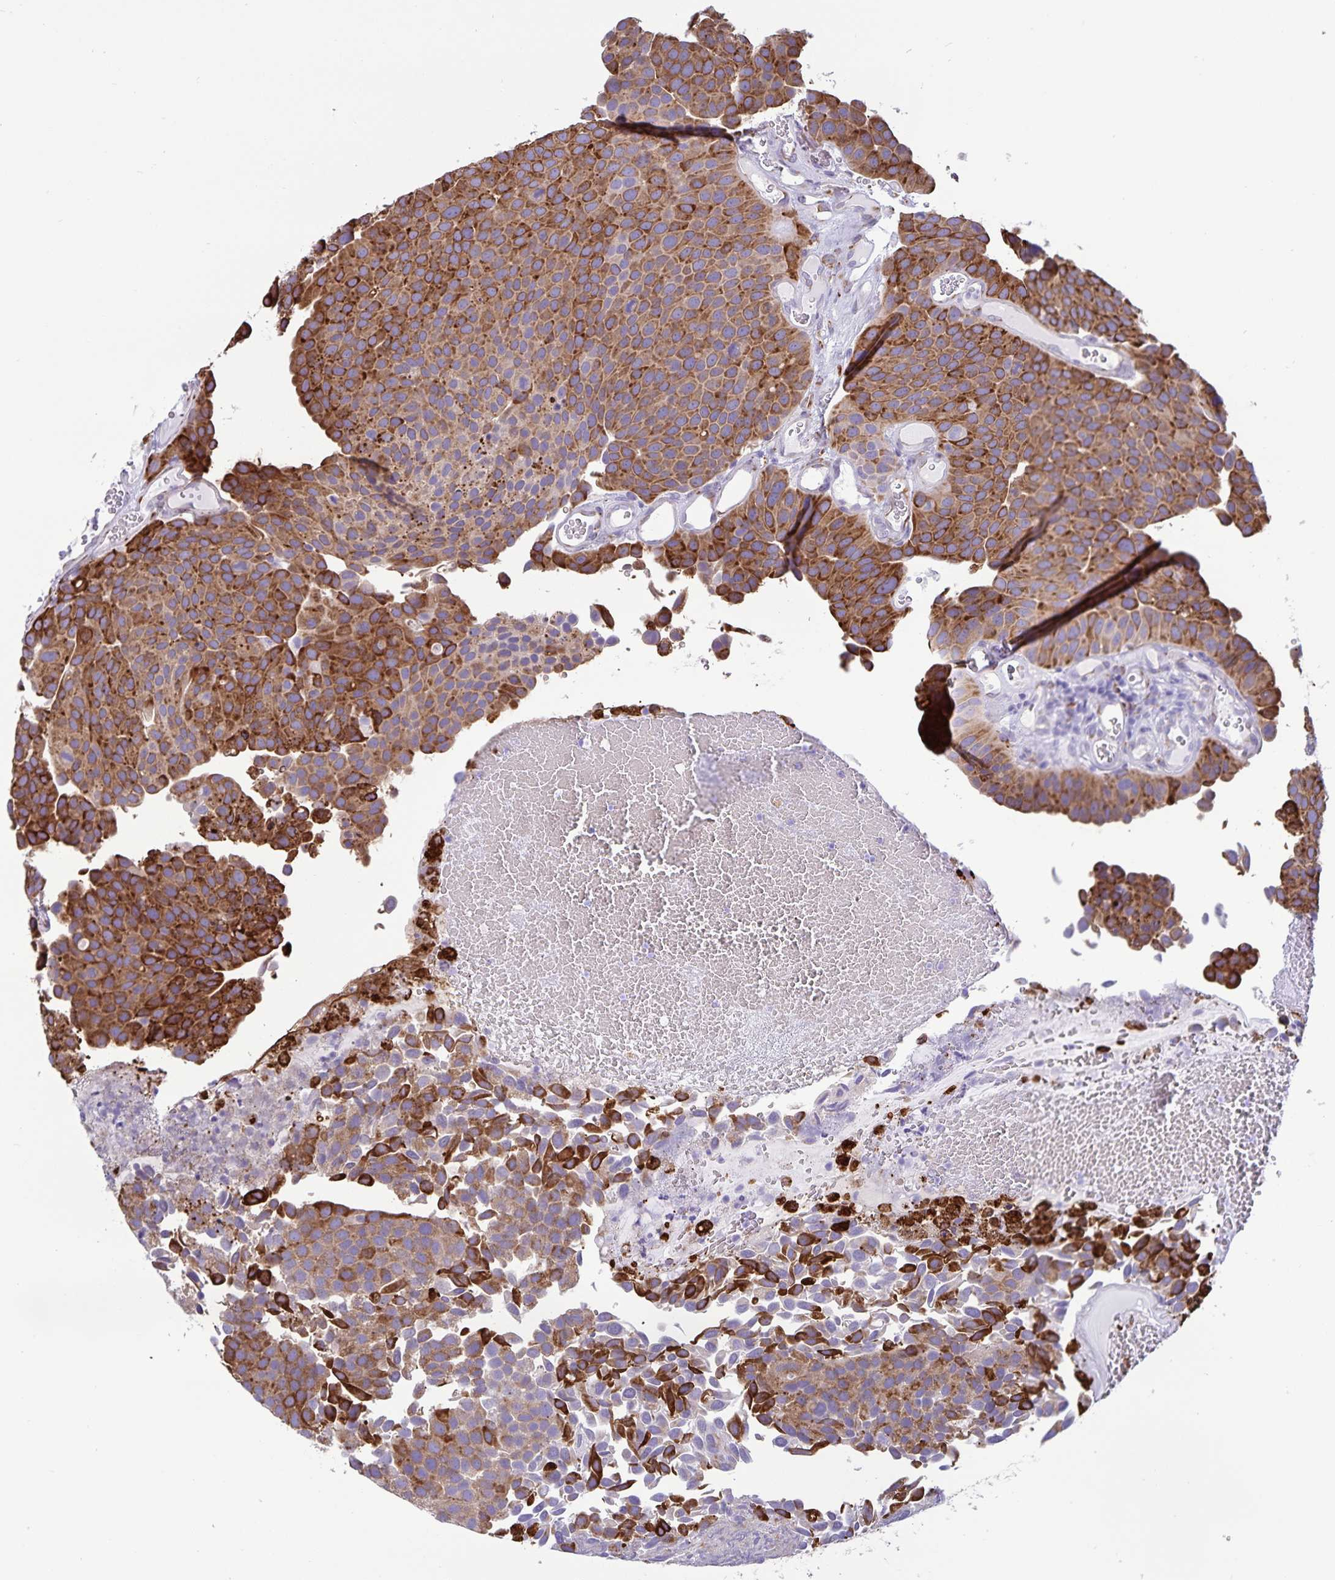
{"staining": {"intensity": "strong", "quantity": ">75%", "location": "cytoplasmic/membranous"}, "tissue": "urothelial cancer", "cell_type": "Tumor cells", "image_type": "cancer", "snomed": [{"axis": "morphology", "description": "Urothelial carcinoma, Low grade"}, {"axis": "topography", "description": "Urinary bladder"}], "caption": "This micrograph shows IHC staining of urothelial cancer, with high strong cytoplasmic/membranous positivity in about >75% of tumor cells.", "gene": "RCN1", "patient": {"sex": "female", "age": 69}}